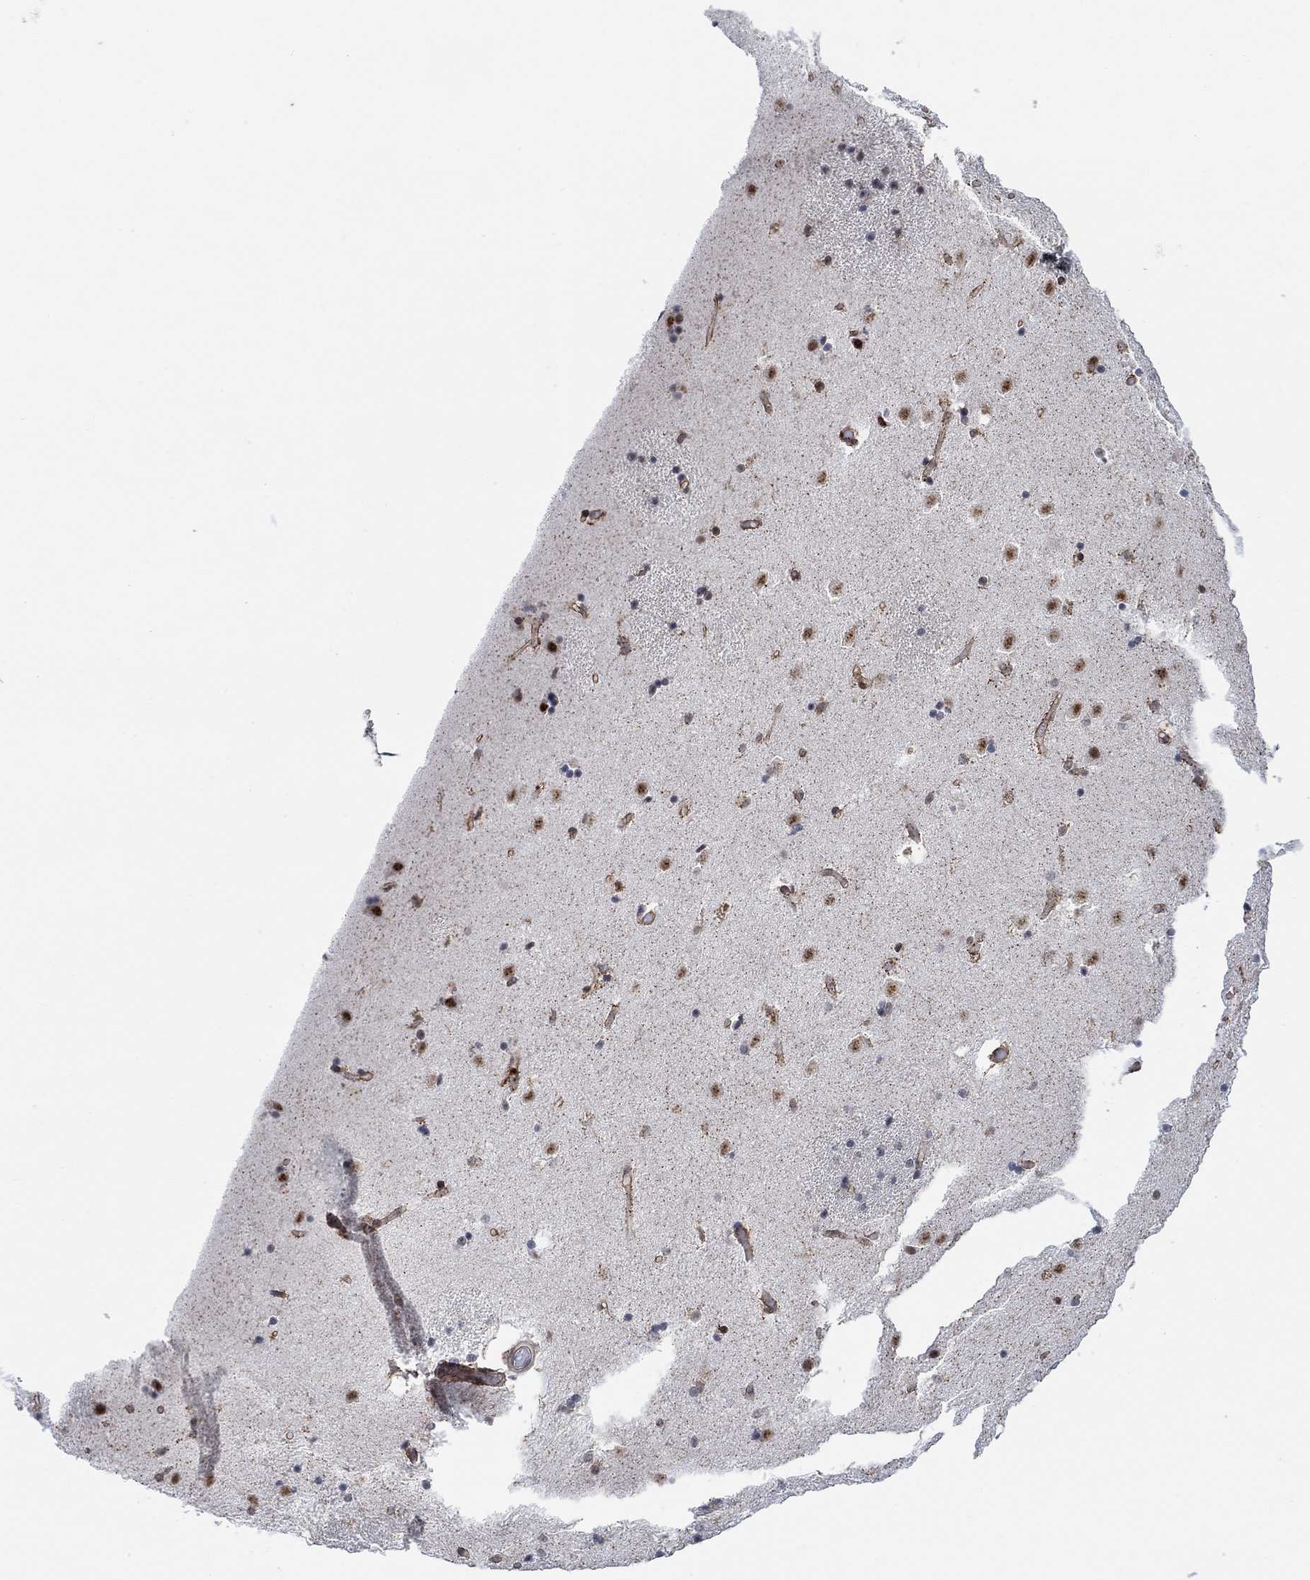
{"staining": {"intensity": "moderate", "quantity": "<25%", "location": "nuclear"}, "tissue": "caudate", "cell_type": "Glial cells", "image_type": "normal", "snomed": [{"axis": "morphology", "description": "Normal tissue, NOS"}, {"axis": "topography", "description": "Lateral ventricle wall"}], "caption": "An image of human caudate stained for a protein demonstrates moderate nuclear brown staining in glial cells. The staining was performed using DAB to visualize the protein expression in brown, while the nuclei were stained in blue with hematoxylin (Magnification: 20x).", "gene": "PWWP2B", "patient": {"sex": "male", "age": 51}}